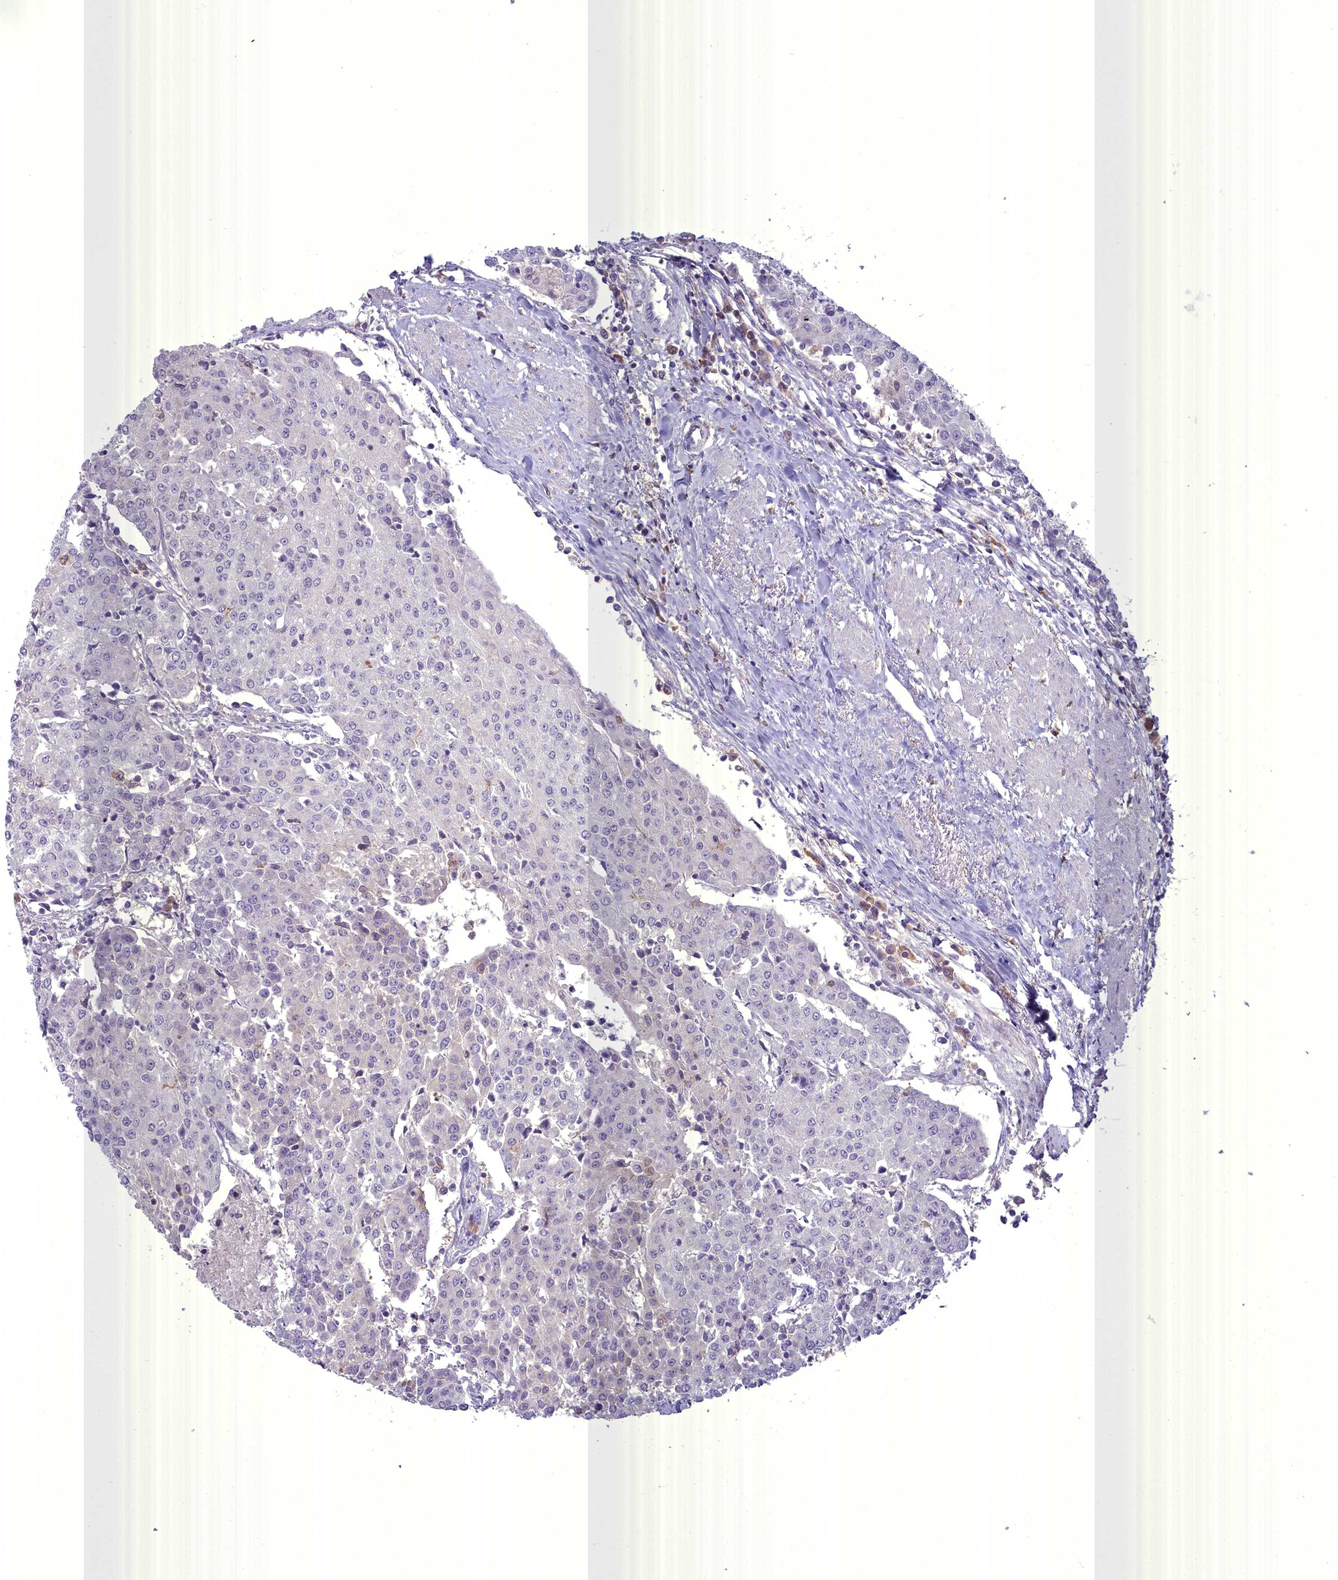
{"staining": {"intensity": "negative", "quantity": "none", "location": "none"}, "tissue": "urothelial cancer", "cell_type": "Tumor cells", "image_type": "cancer", "snomed": [{"axis": "morphology", "description": "Urothelial carcinoma, High grade"}, {"axis": "topography", "description": "Urinary bladder"}], "caption": "Protein analysis of urothelial cancer shows no significant positivity in tumor cells.", "gene": "BLNK", "patient": {"sex": "female", "age": 85}}